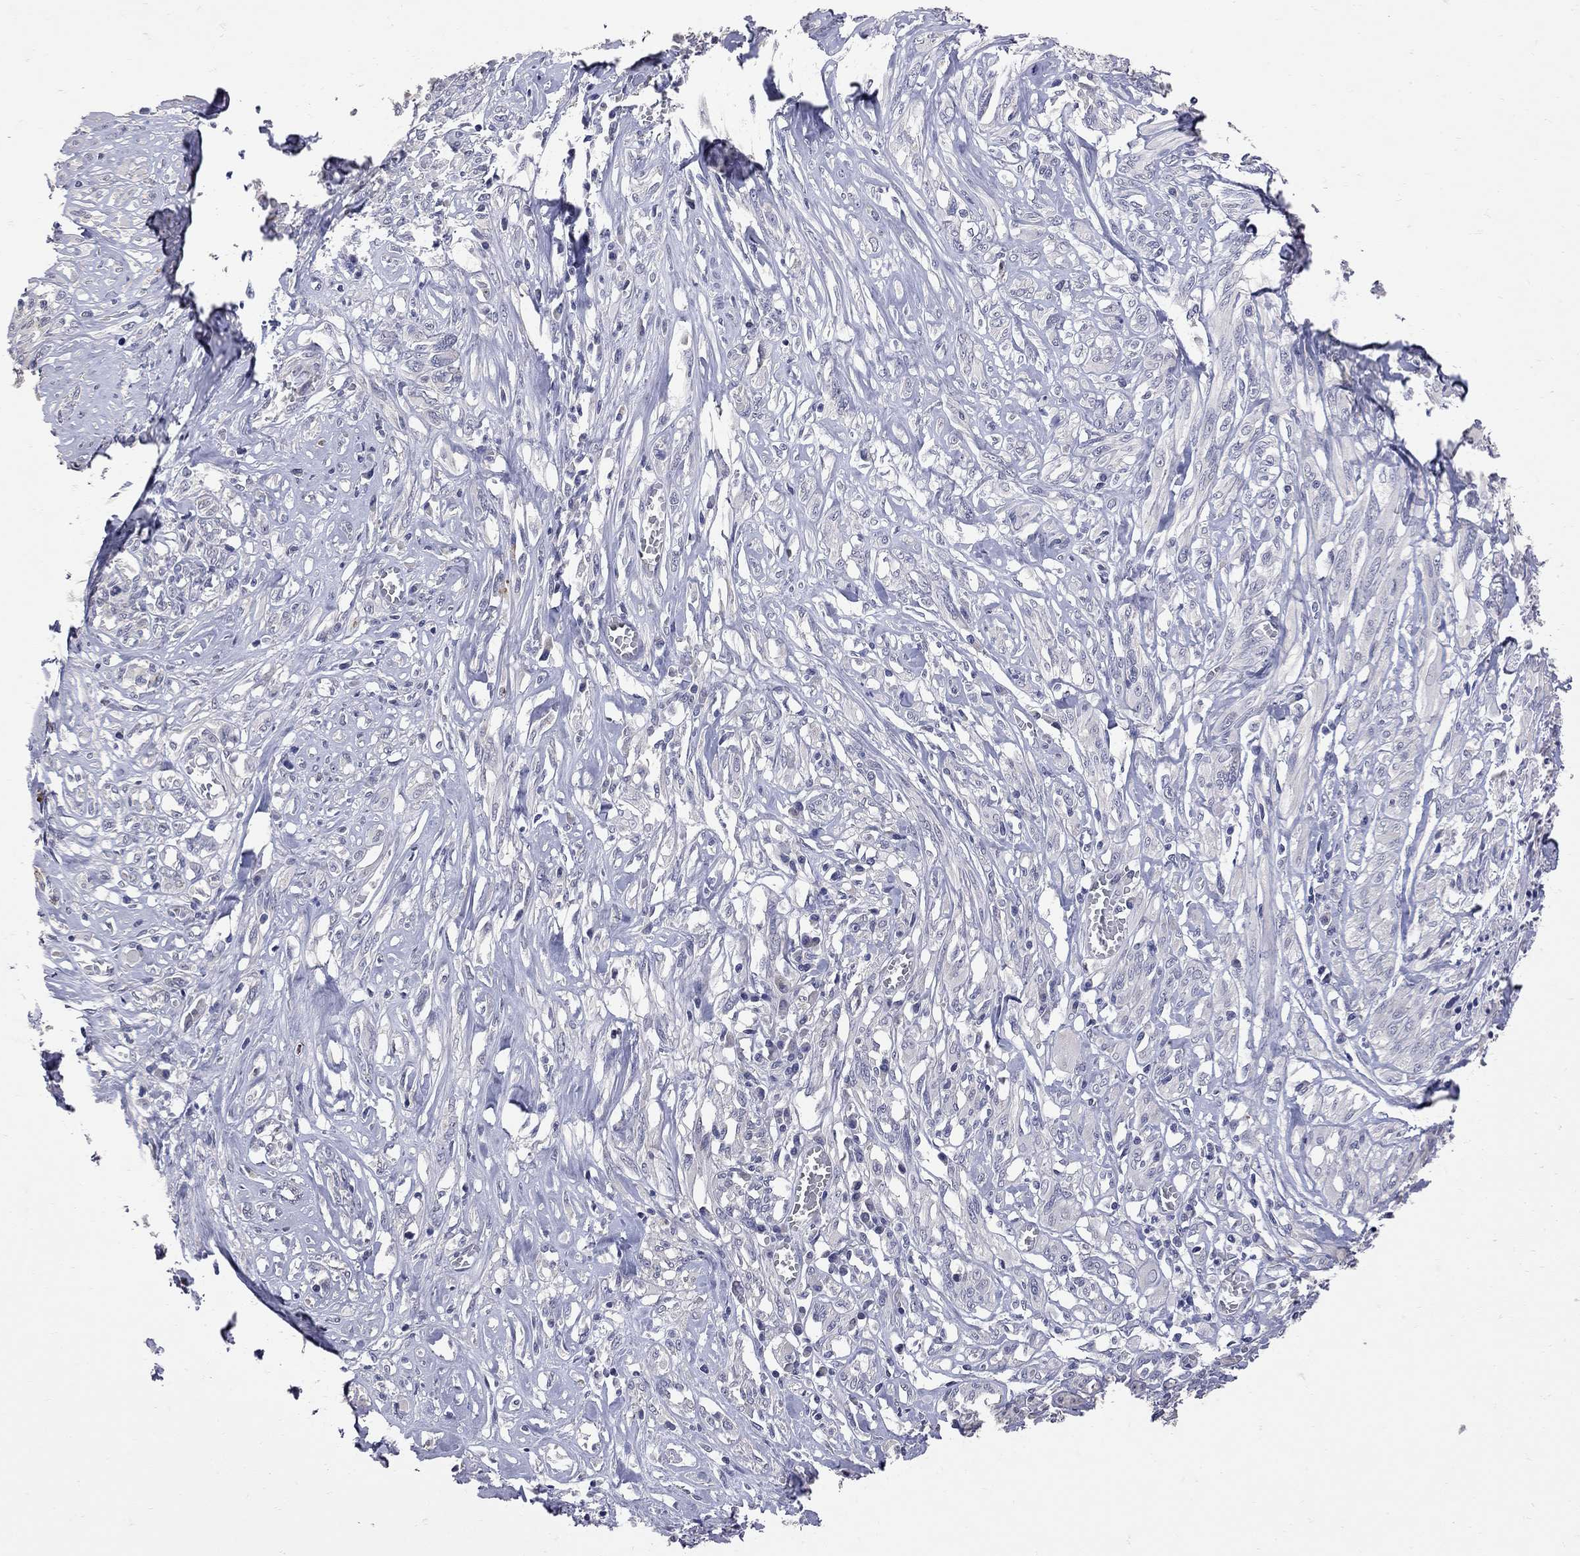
{"staining": {"intensity": "negative", "quantity": "none", "location": "none"}, "tissue": "melanoma", "cell_type": "Tumor cells", "image_type": "cancer", "snomed": [{"axis": "morphology", "description": "Malignant melanoma, NOS"}, {"axis": "topography", "description": "Skin"}], "caption": "Melanoma was stained to show a protein in brown. There is no significant expression in tumor cells.", "gene": "NOS2", "patient": {"sex": "female", "age": 91}}